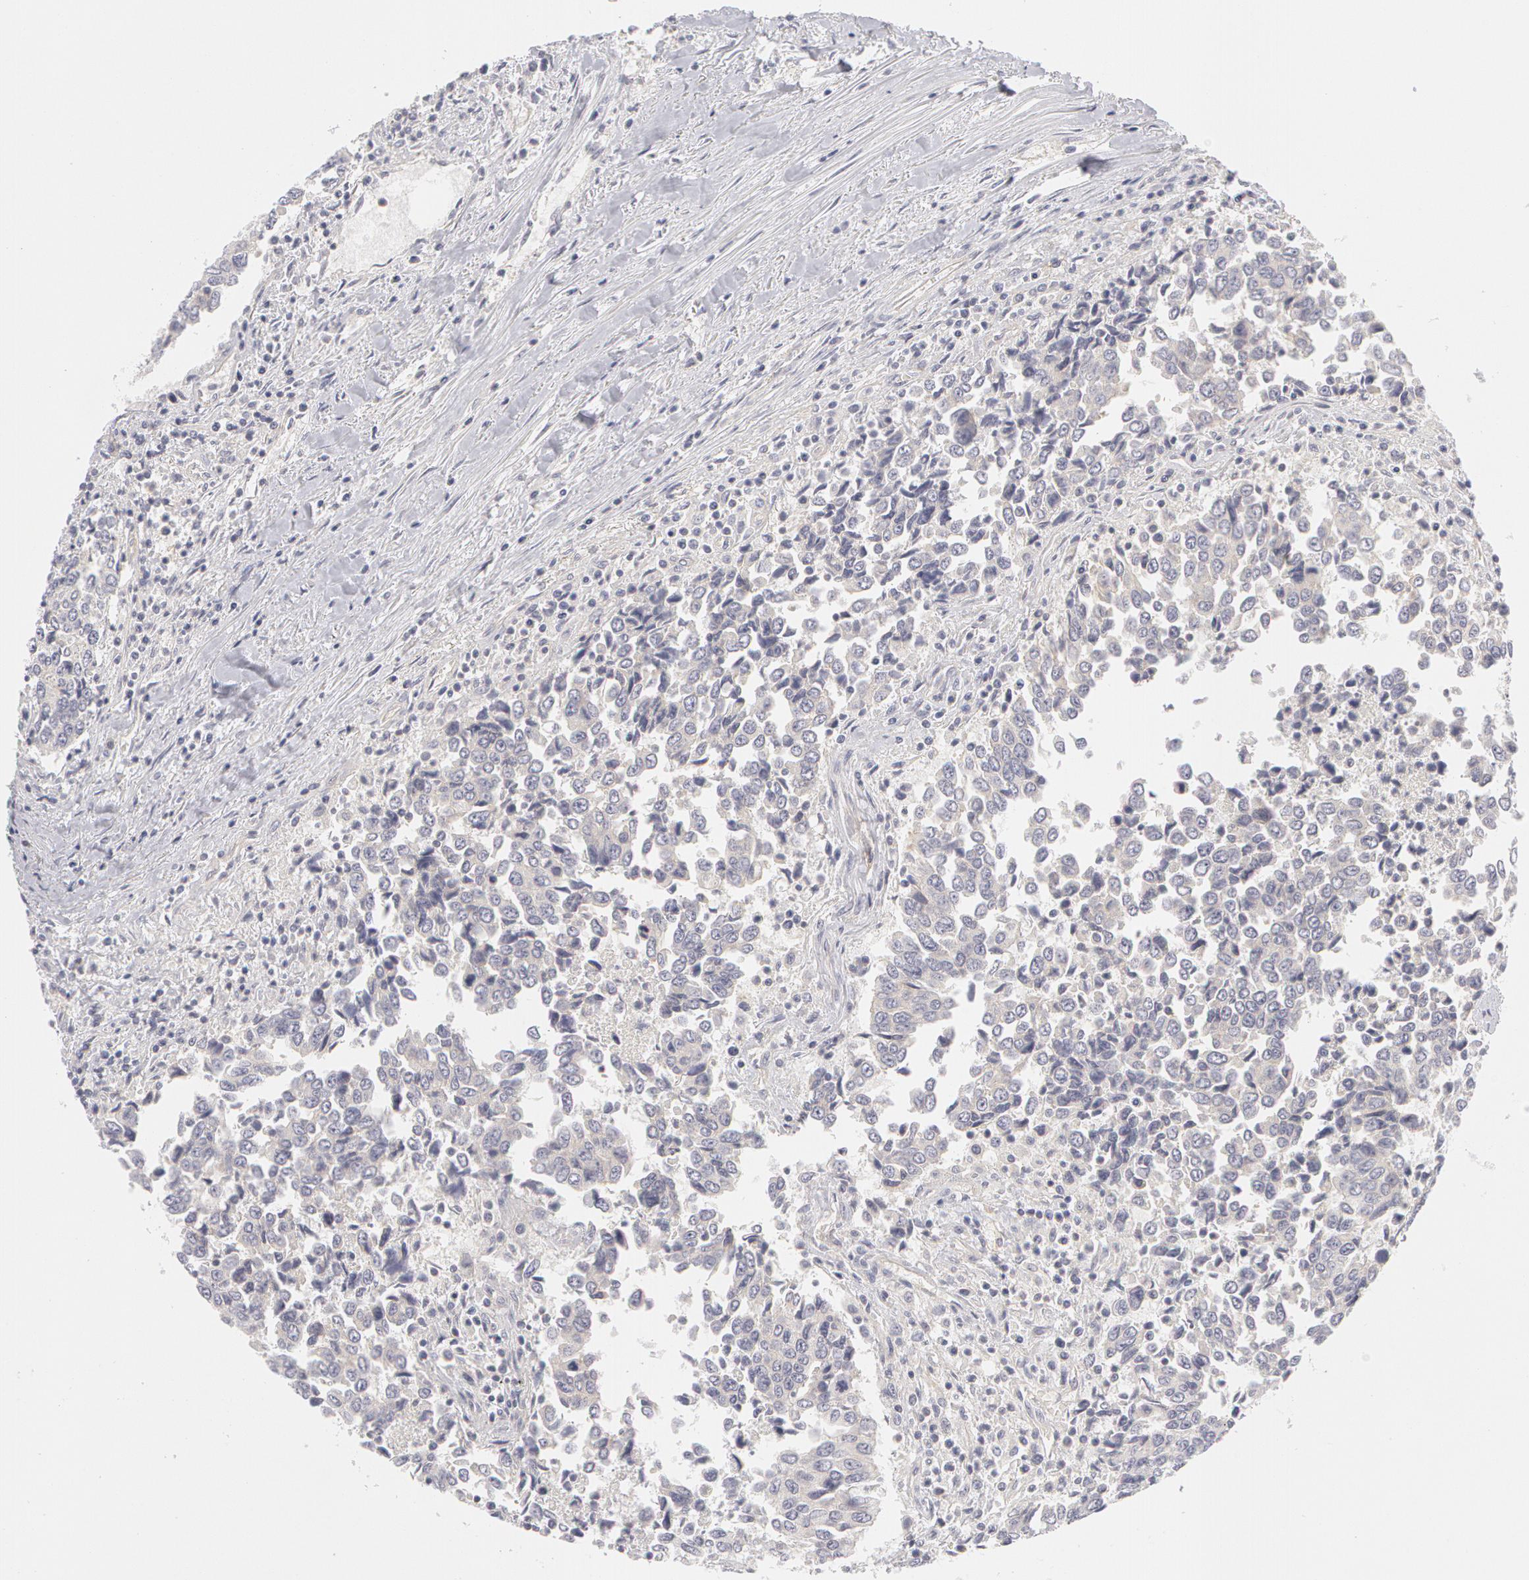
{"staining": {"intensity": "weak", "quantity": "25%-75%", "location": "cytoplasmic/membranous"}, "tissue": "urothelial cancer", "cell_type": "Tumor cells", "image_type": "cancer", "snomed": [{"axis": "morphology", "description": "Urothelial carcinoma, High grade"}, {"axis": "topography", "description": "Urinary bladder"}], "caption": "Human urothelial cancer stained with a brown dye shows weak cytoplasmic/membranous positive positivity in approximately 25%-75% of tumor cells.", "gene": "ABCB1", "patient": {"sex": "male", "age": 86}}